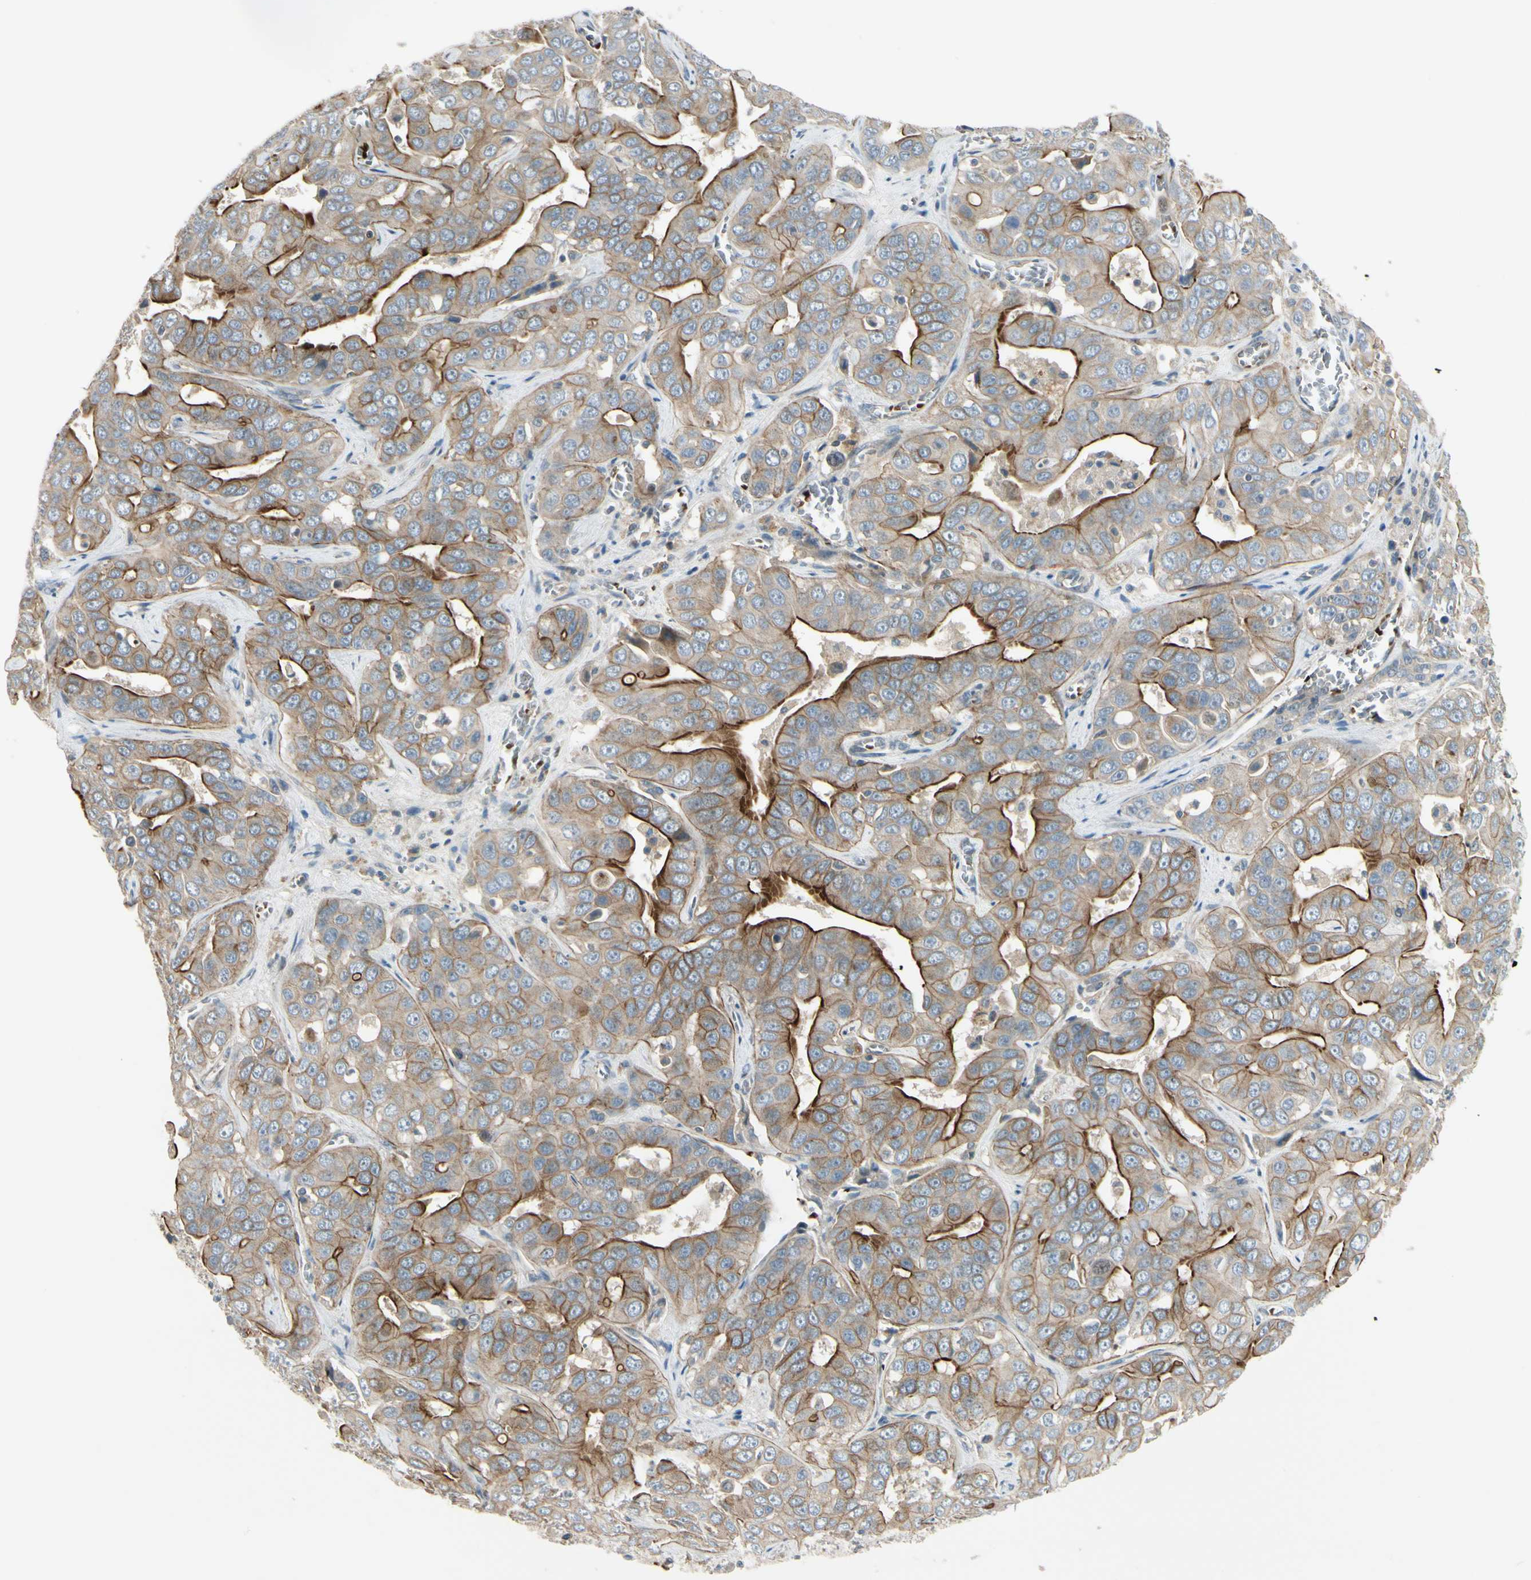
{"staining": {"intensity": "strong", "quantity": "25%-75%", "location": "cytoplasmic/membranous"}, "tissue": "liver cancer", "cell_type": "Tumor cells", "image_type": "cancer", "snomed": [{"axis": "morphology", "description": "Cholangiocarcinoma"}, {"axis": "topography", "description": "Liver"}], "caption": "Tumor cells display high levels of strong cytoplasmic/membranous expression in about 25%-75% of cells in liver cholangiocarcinoma.", "gene": "PPP3CB", "patient": {"sex": "female", "age": 52}}